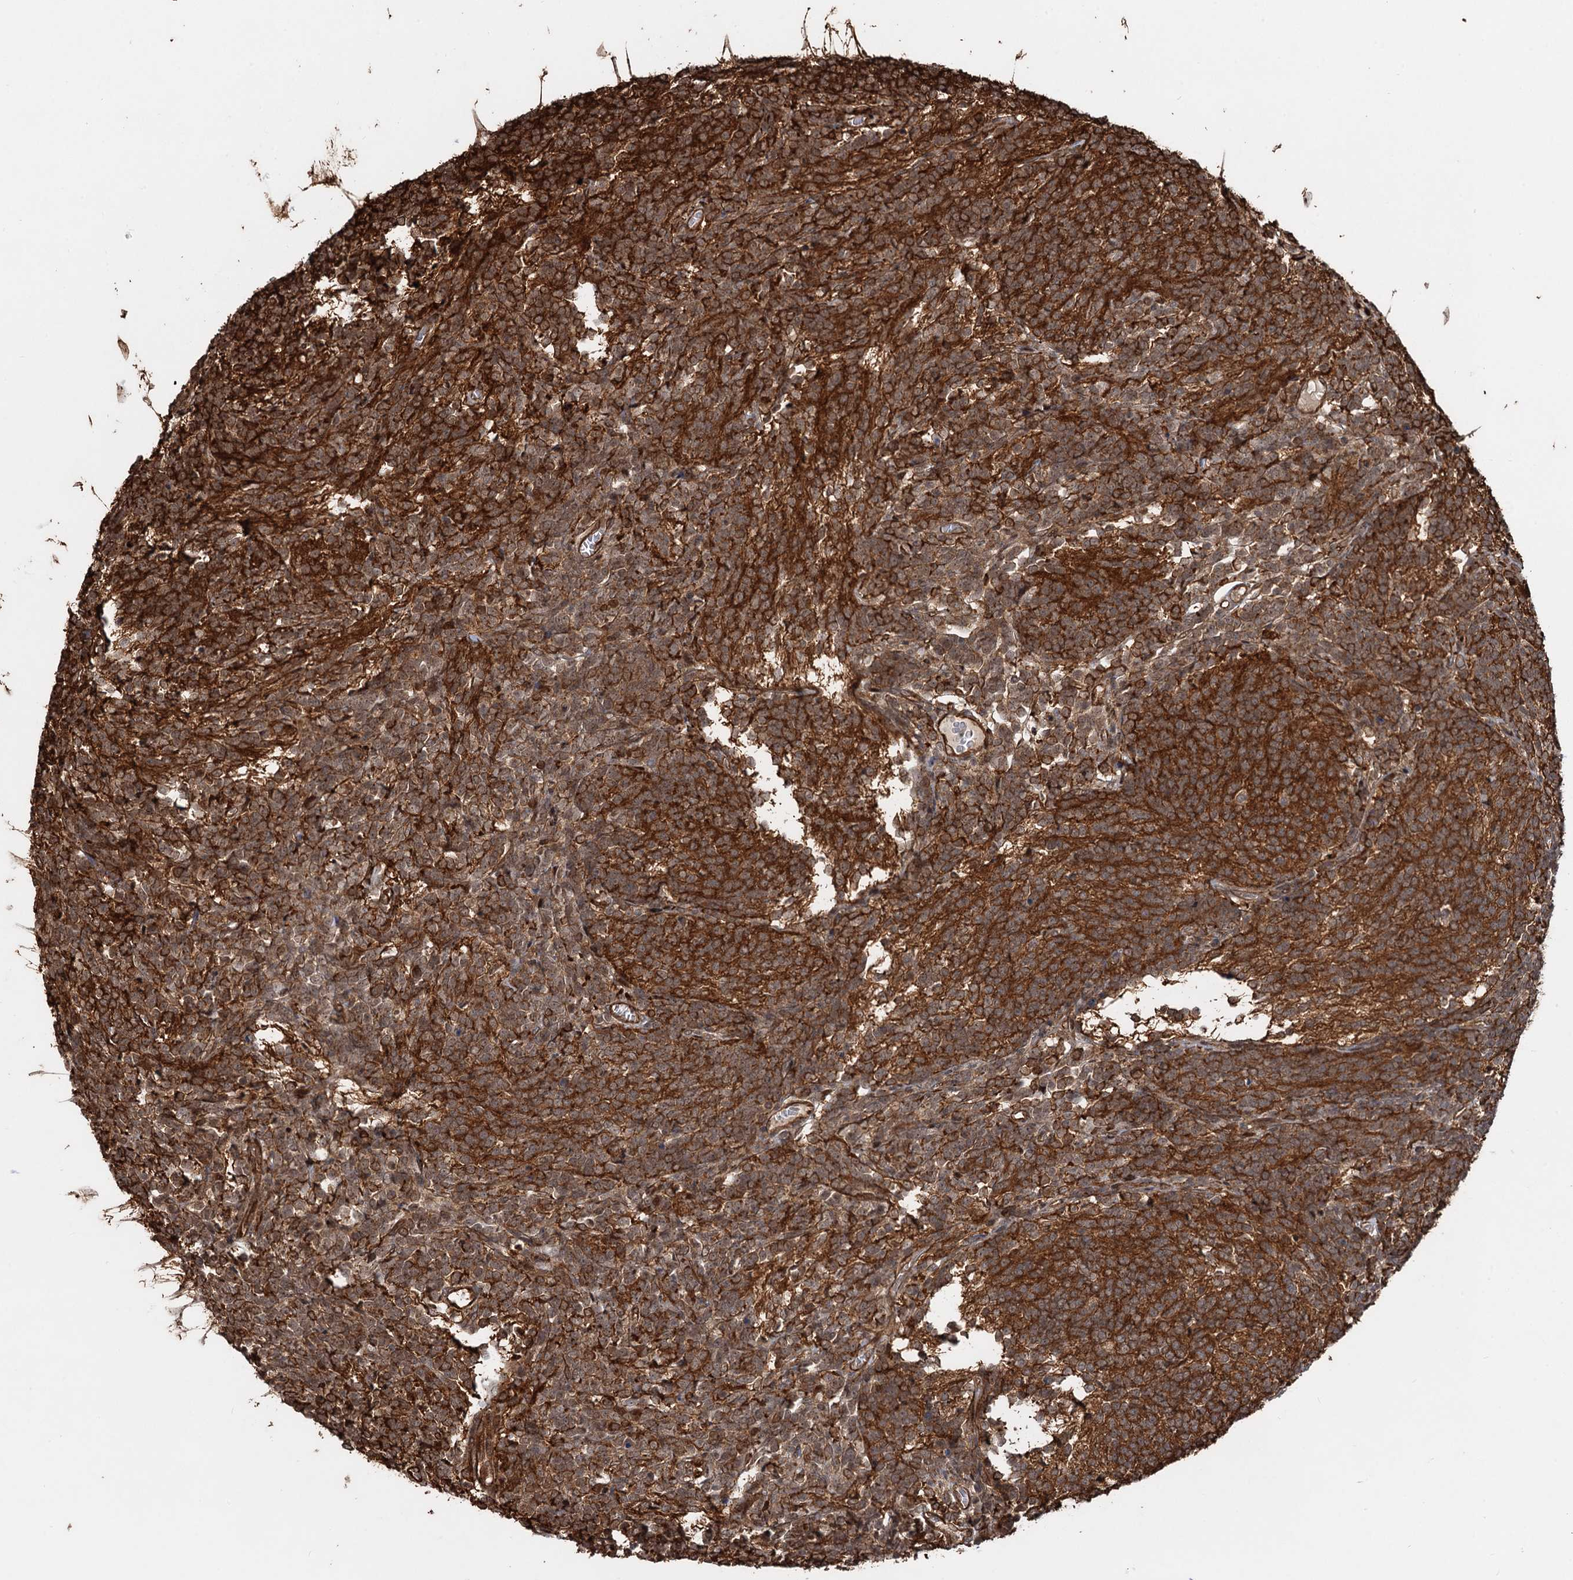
{"staining": {"intensity": "strong", "quantity": ">75%", "location": "cytoplasmic/membranous"}, "tissue": "glioma", "cell_type": "Tumor cells", "image_type": "cancer", "snomed": [{"axis": "morphology", "description": "Glioma, malignant, Low grade"}, {"axis": "topography", "description": "Brain"}], "caption": "The micrograph reveals staining of glioma, revealing strong cytoplasmic/membranous protein staining (brown color) within tumor cells.", "gene": "SNRNP25", "patient": {"sex": "female", "age": 1}}